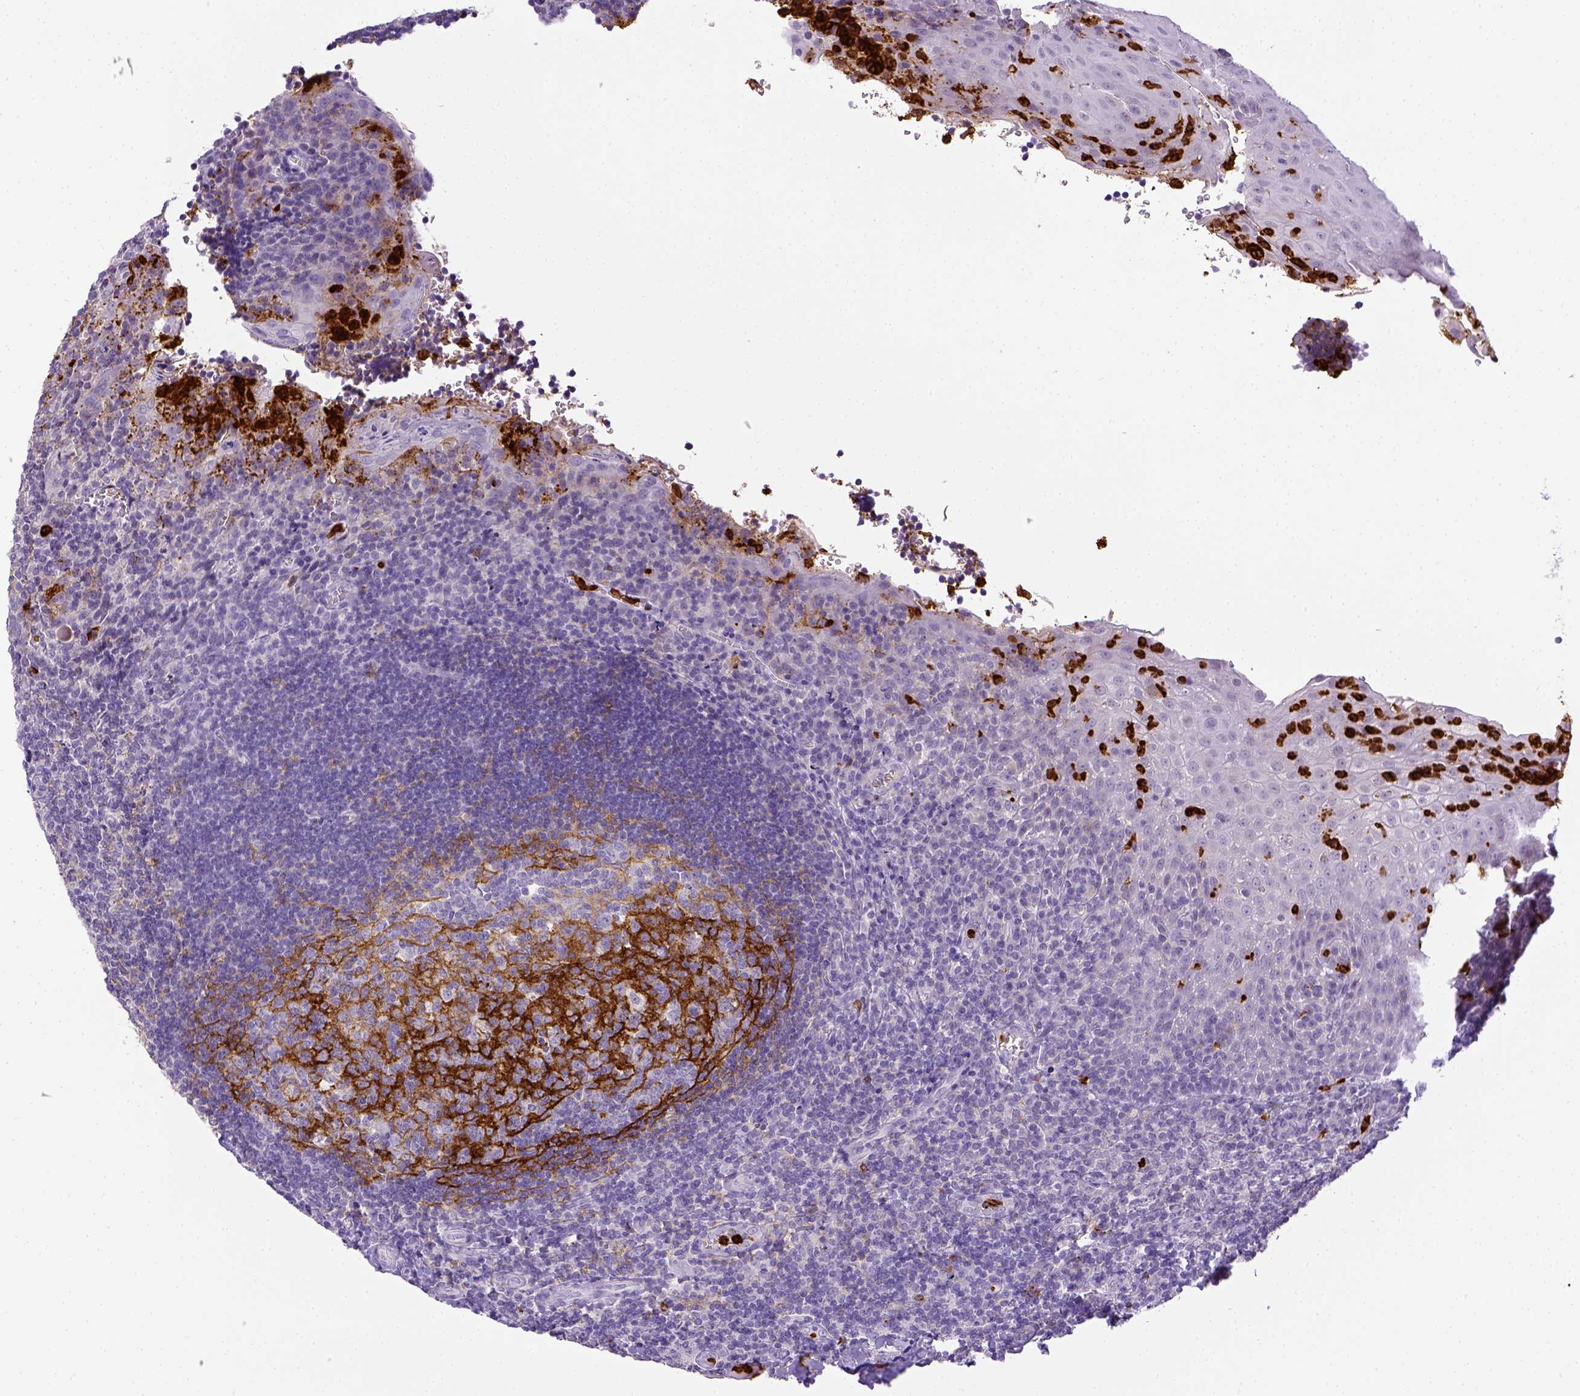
{"staining": {"intensity": "strong", "quantity": "<25%", "location": "cytoplasmic/membranous"}, "tissue": "tonsil", "cell_type": "Germinal center cells", "image_type": "normal", "snomed": [{"axis": "morphology", "description": "Normal tissue, NOS"}, {"axis": "morphology", "description": "Inflammation, NOS"}, {"axis": "topography", "description": "Tonsil"}], "caption": "This is an image of immunohistochemistry staining of unremarkable tonsil, which shows strong expression in the cytoplasmic/membranous of germinal center cells.", "gene": "ITGAM", "patient": {"sex": "female", "age": 31}}